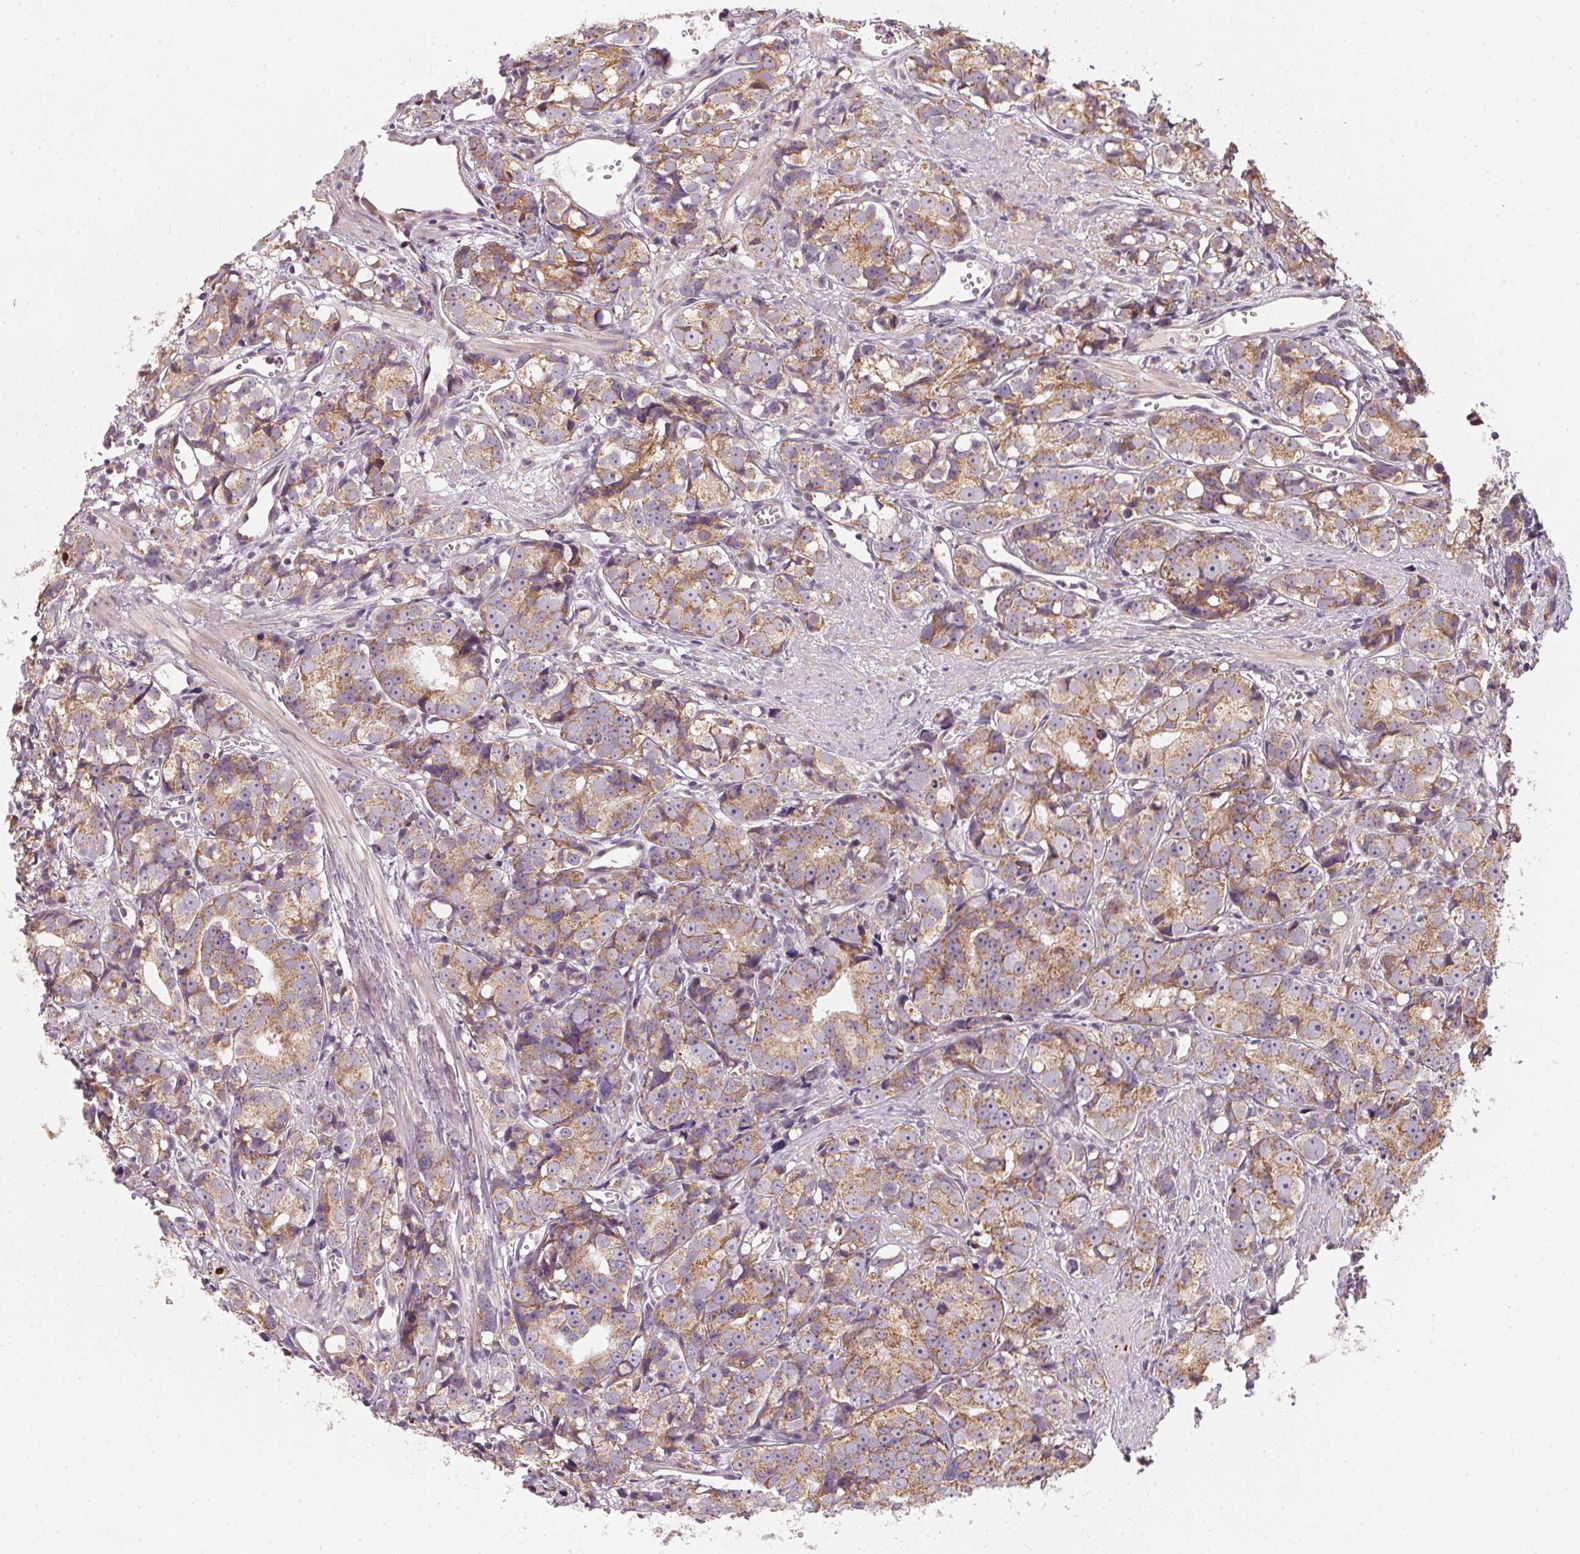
{"staining": {"intensity": "moderate", "quantity": ">75%", "location": "cytoplasmic/membranous"}, "tissue": "prostate cancer", "cell_type": "Tumor cells", "image_type": "cancer", "snomed": [{"axis": "morphology", "description": "Adenocarcinoma, High grade"}, {"axis": "topography", "description": "Prostate"}], "caption": "The micrograph reveals staining of high-grade adenocarcinoma (prostate), revealing moderate cytoplasmic/membranous protein staining (brown color) within tumor cells.", "gene": "MATCAP1", "patient": {"sex": "male", "age": 77}}